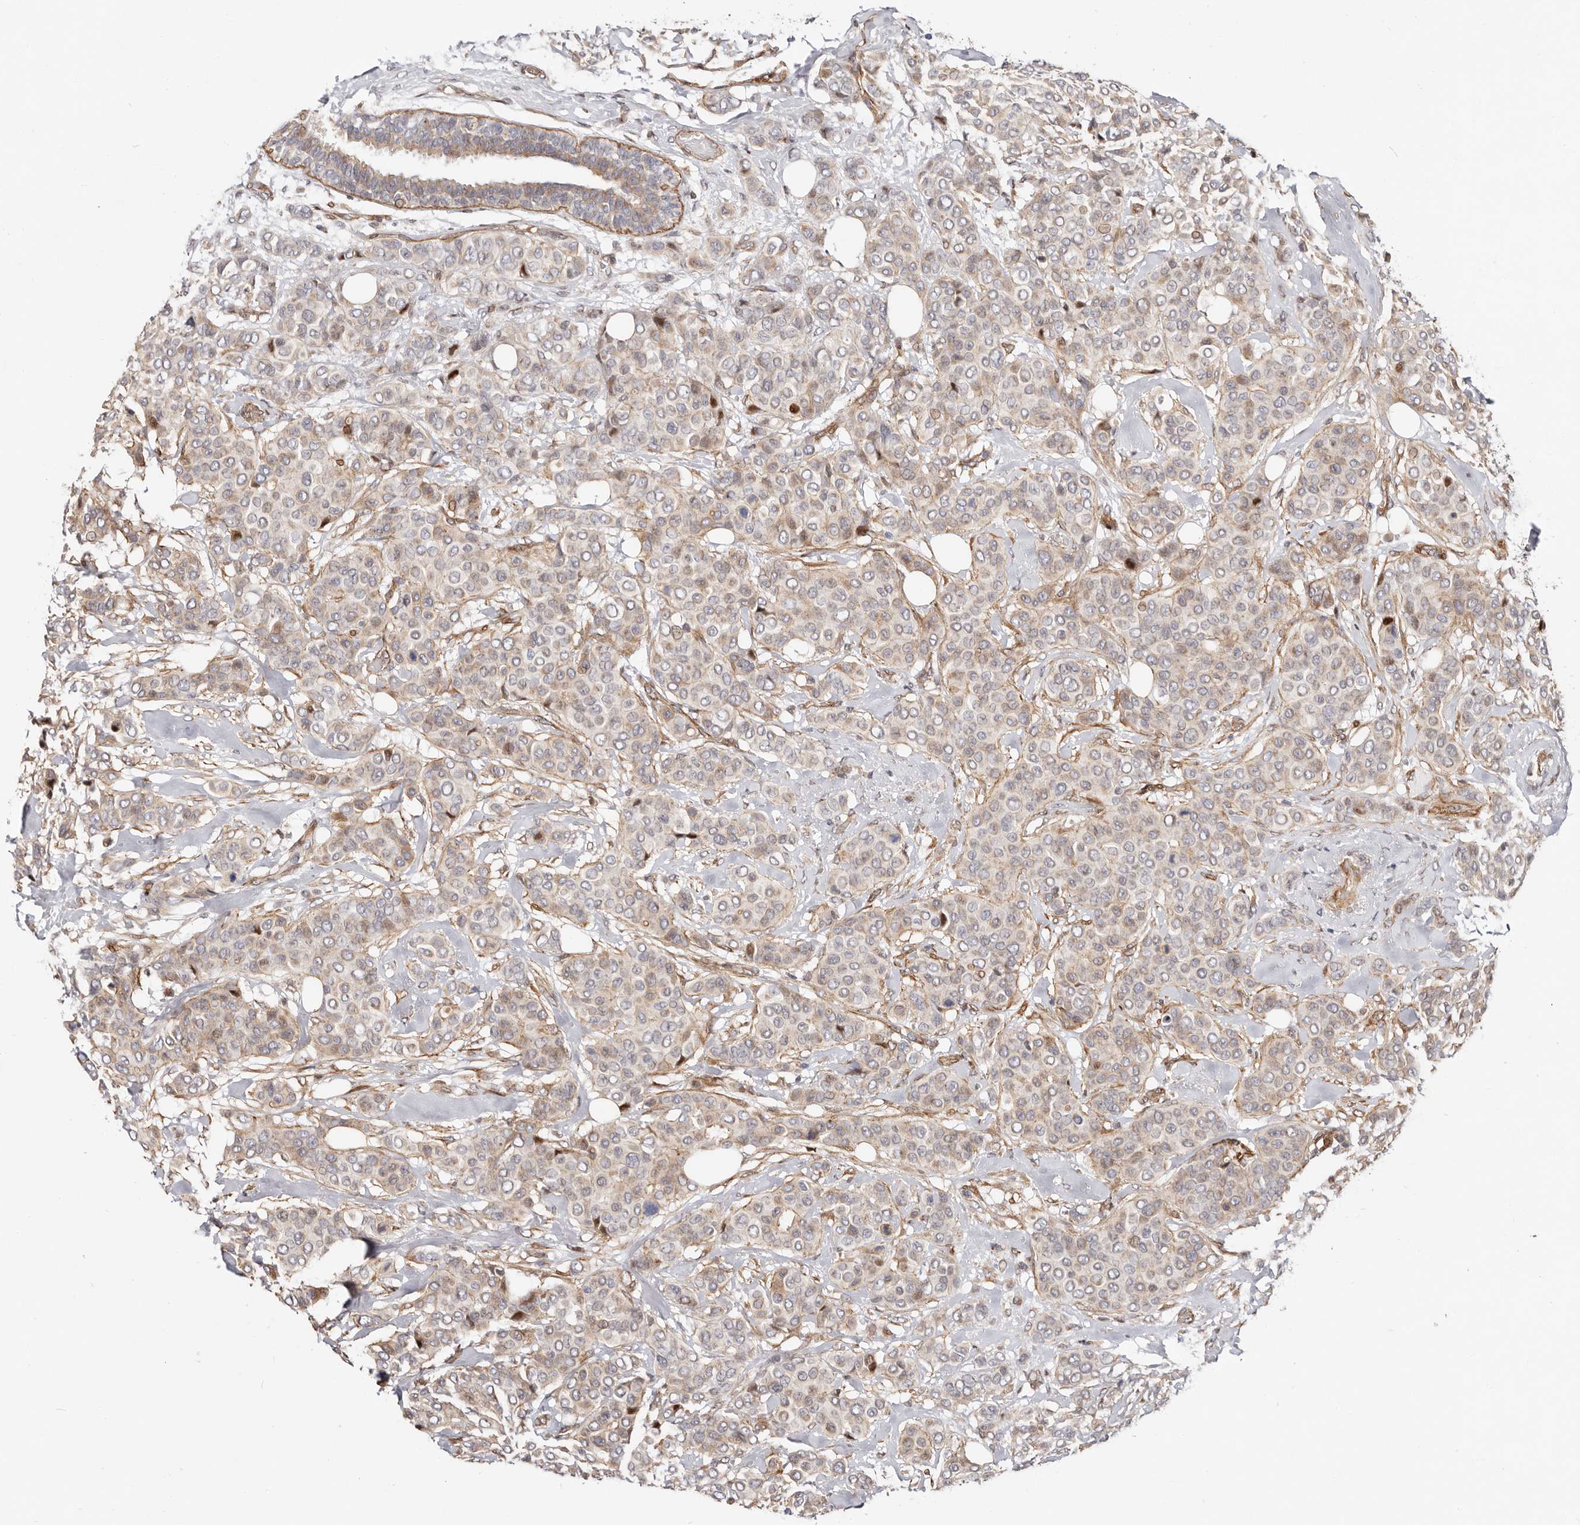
{"staining": {"intensity": "weak", "quantity": ">75%", "location": "cytoplasmic/membranous,nuclear"}, "tissue": "breast cancer", "cell_type": "Tumor cells", "image_type": "cancer", "snomed": [{"axis": "morphology", "description": "Lobular carcinoma"}, {"axis": "topography", "description": "Breast"}], "caption": "Immunohistochemical staining of human breast cancer (lobular carcinoma) reveals low levels of weak cytoplasmic/membranous and nuclear expression in approximately >75% of tumor cells.", "gene": "EPHX3", "patient": {"sex": "female", "age": 51}}